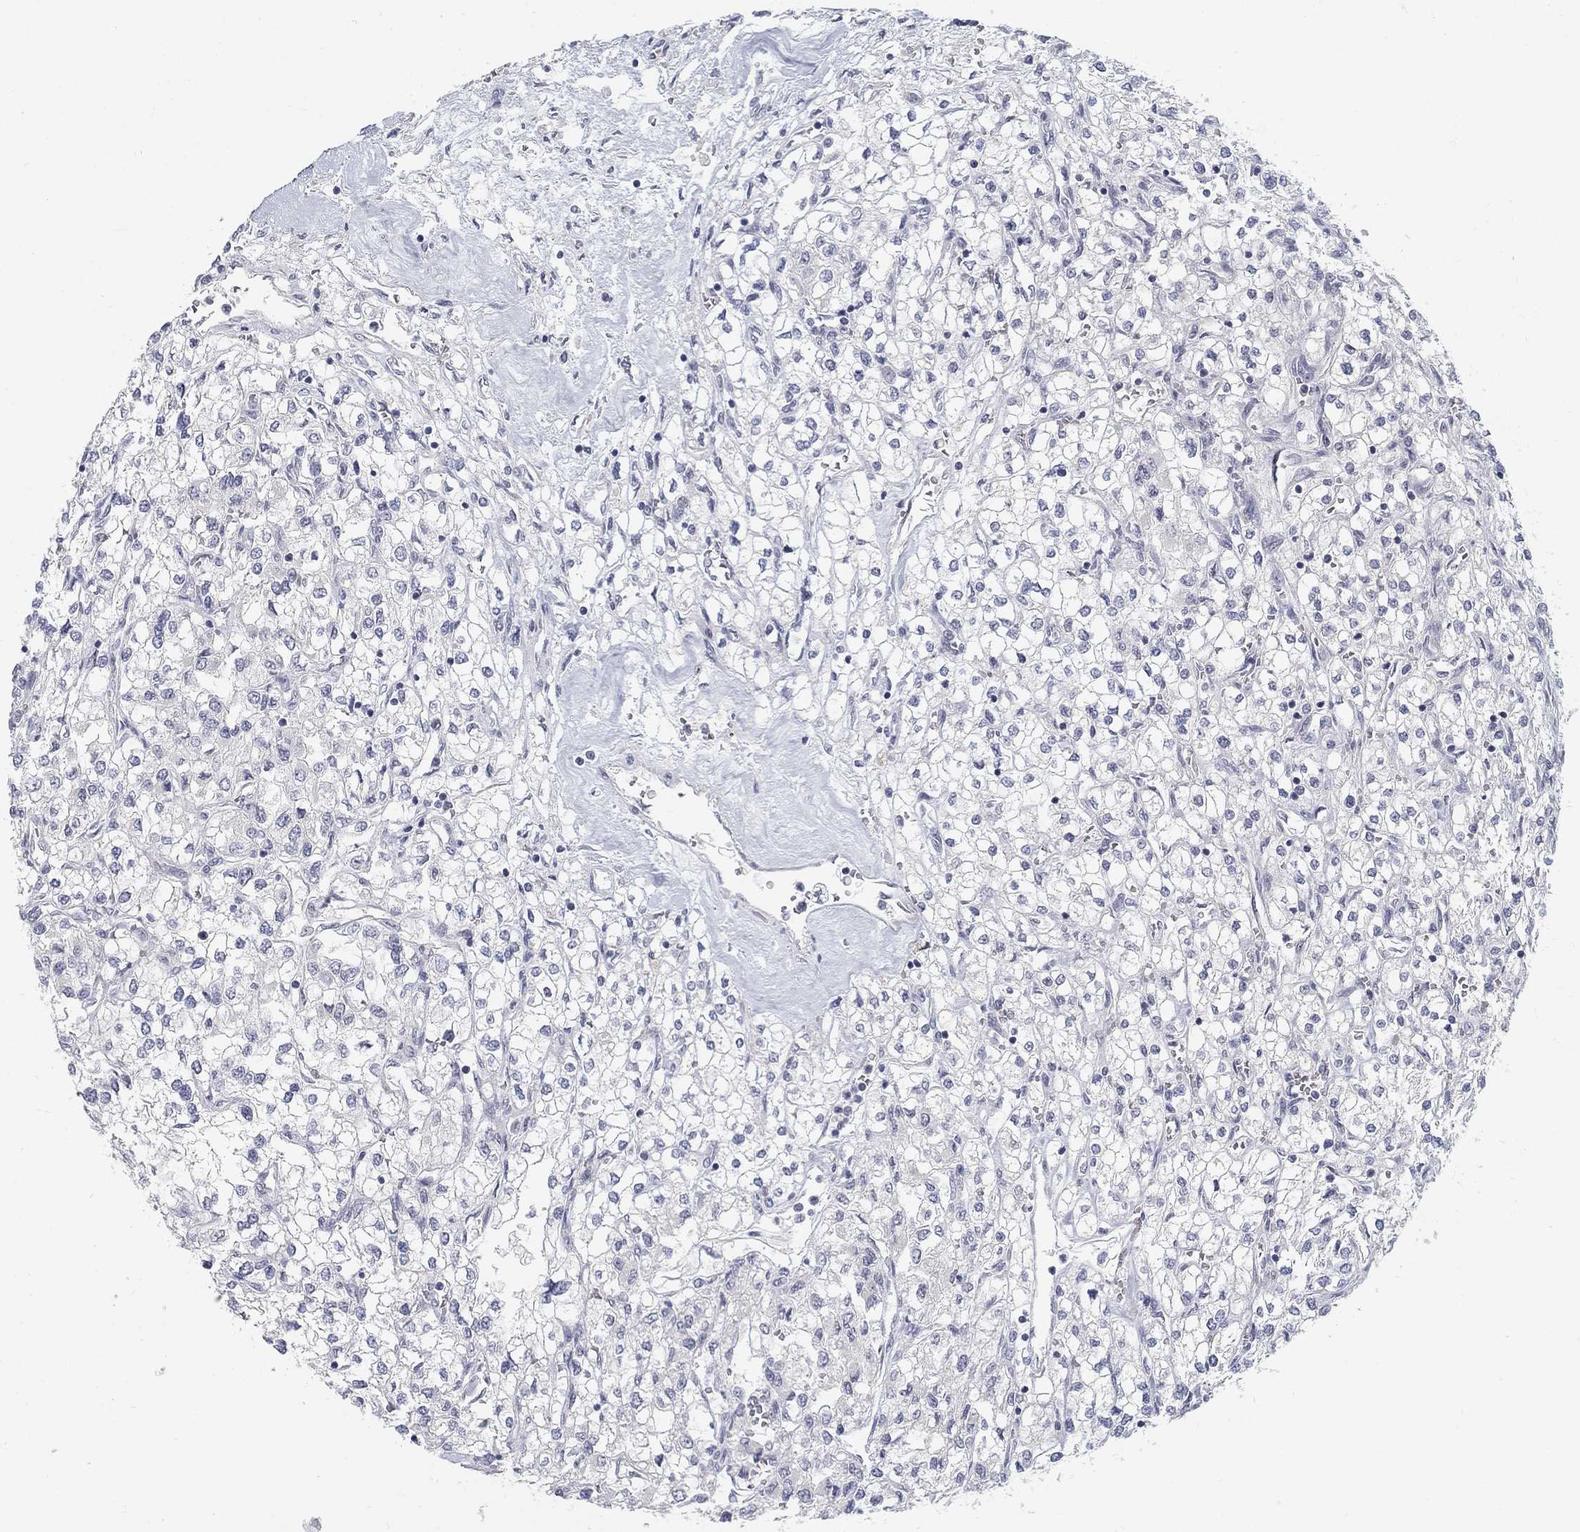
{"staining": {"intensity": "negative", "quantity": "none", "location": "none"}, "tissue": "renal cancer", "cell_type": "Tumor cells", "image_type": "cancer", "snomed": [{"axis": "morphology", "description": "Adenocarcinoma, NOS"}, {"axis": "topography", "description": "Kidney"}], "caption": "DAB immunohistochemical staining of adenocarcinoma (renal) shows no significant positivity in tumor cells.", "gene": "ATP1A3", "patient": {"sex": "male", "age": 80}}